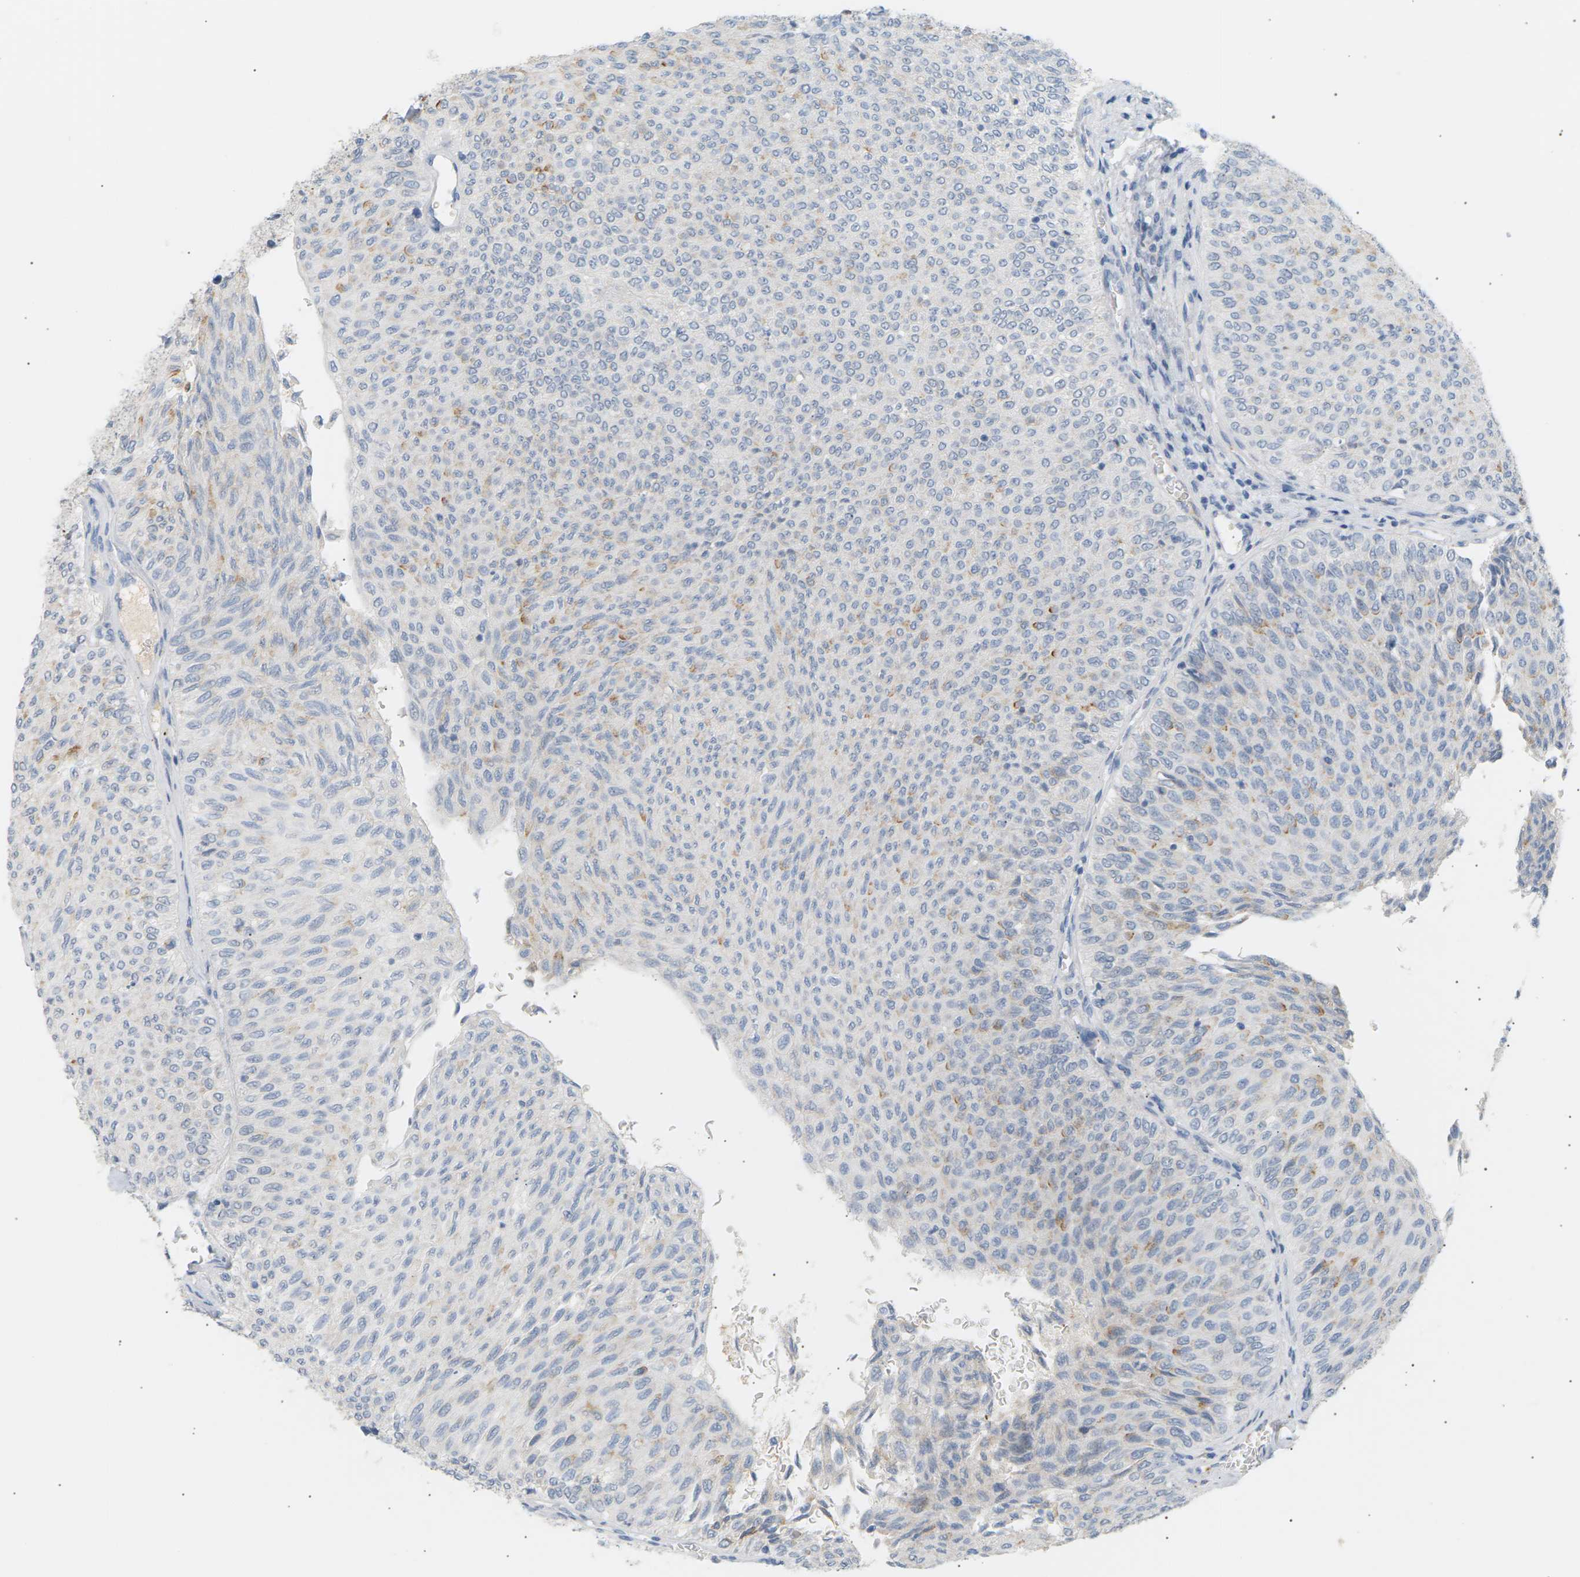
{"staining": {"intensity": "weak", "quantity": "<25%", "location": "cytoplasmic/membranous"}, "tissue": "urothelial cancer", "cell_type": "Tumor cells", "image_type": "cancer", "snomed": [{"axis": "morphology", "description": "Urothelial carcinoma, Low grade"}, {"axis": "topography", "description": "Urinary bladder"}], "caption": "High power microscopy histopathology image of an immunohistochemistry photomicrograph of low-grade urothelial carcinoma, revealing no significant expression in tumor cells.", "gene": "CLU", "patient": {"sex": "male", "age": 78}}